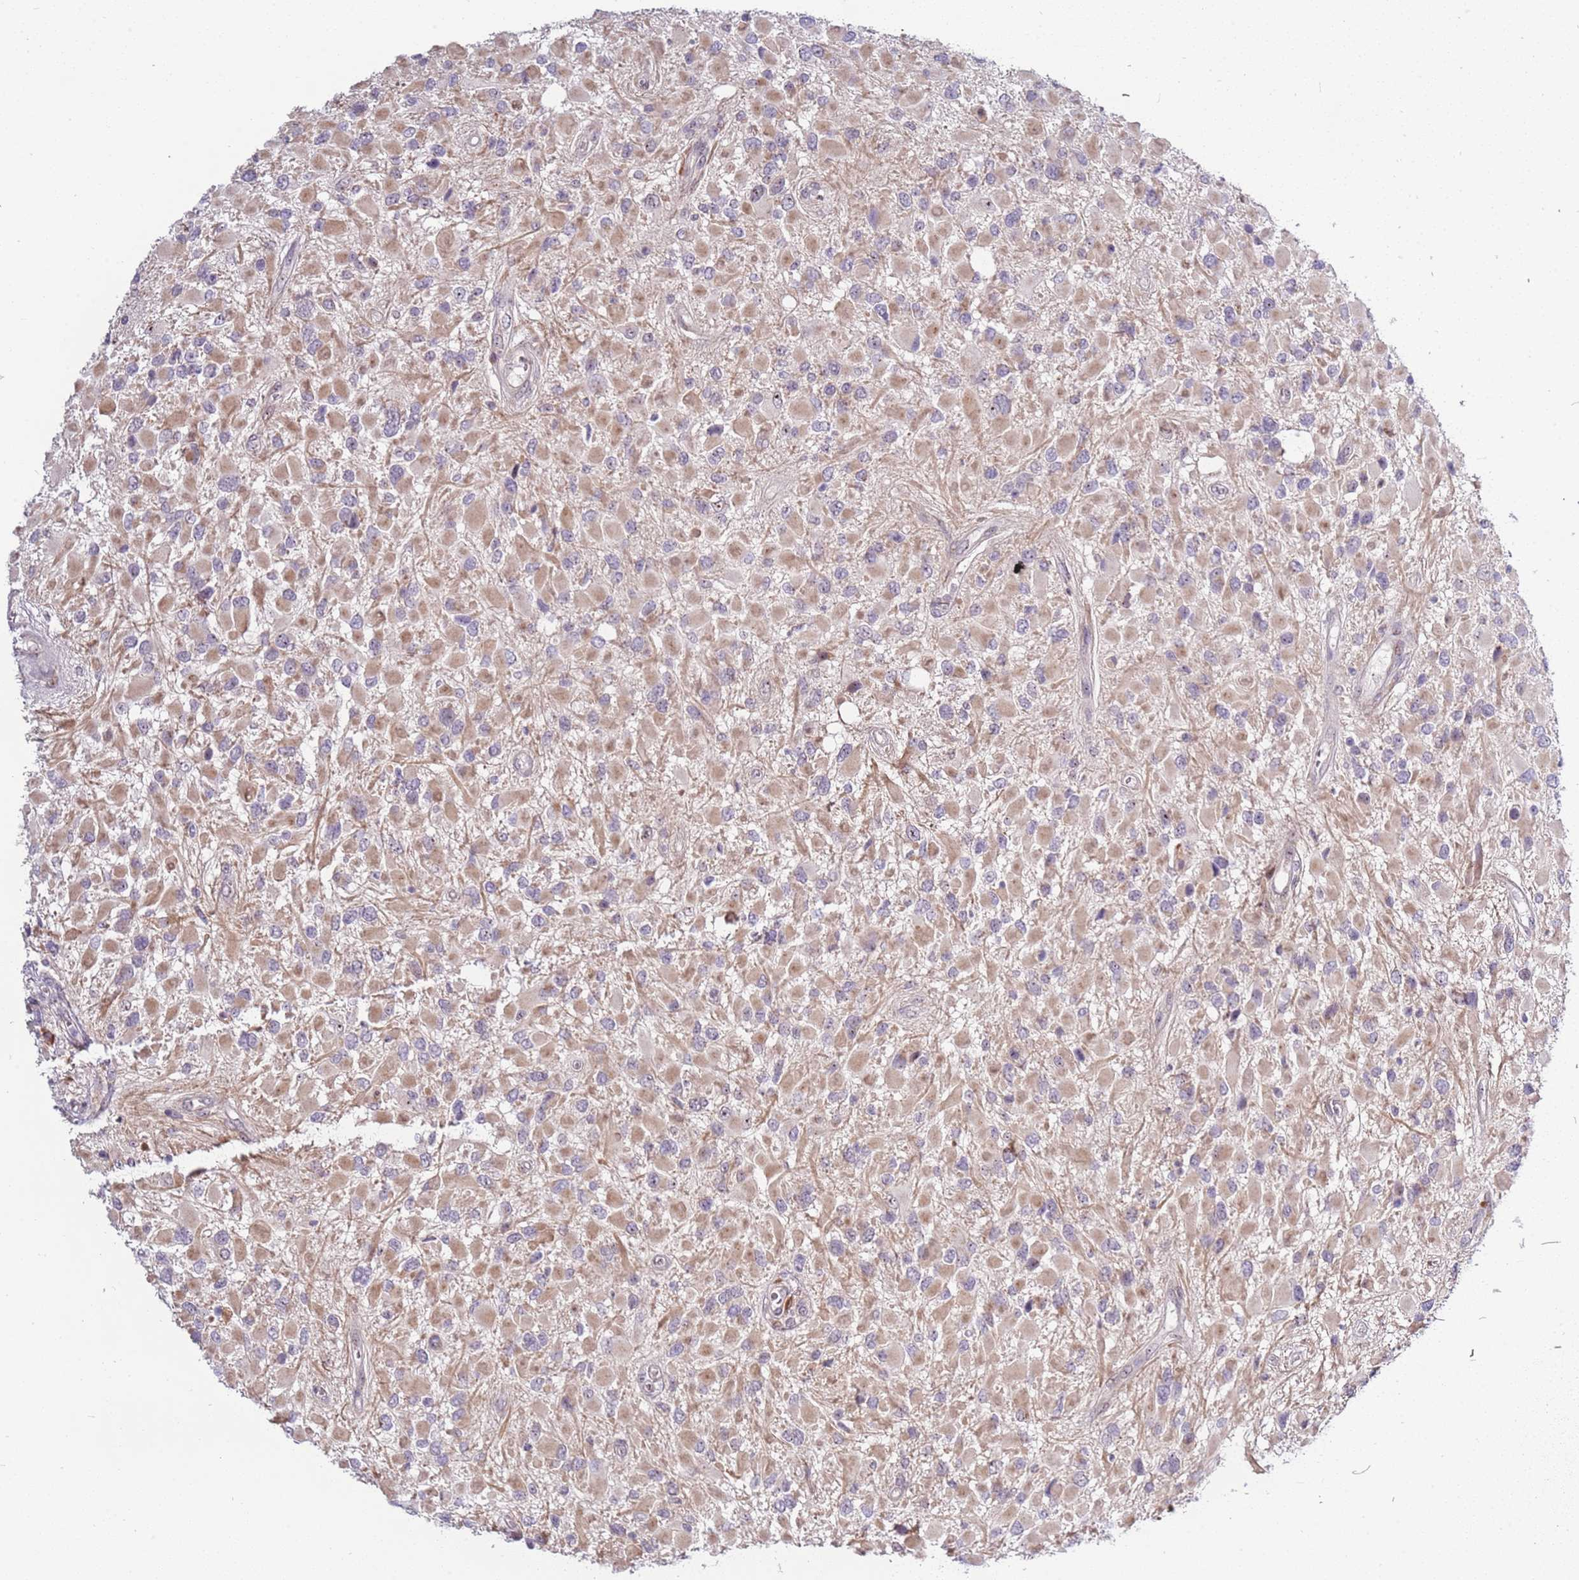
{"staining": {"intensity": "moderate", "quantity": ">75%", "location": "cytoplasmic/membranous"}, "tissue": "glioma", "cell_type": "Tumor cells", "image_type": "cancer", "snomed": [{"axis": "morphology", "description": "Glioma, malignant, High grade"}, {"axis": "topography", "description": "Brain"}], "caption": "A photomicrograph of human glioma stained for a protein shows moderate cytoplasmic/membranous brown staining in tumor cells.", "gene": "UCMA", "patient": {"sex": "male", "age": 53}}